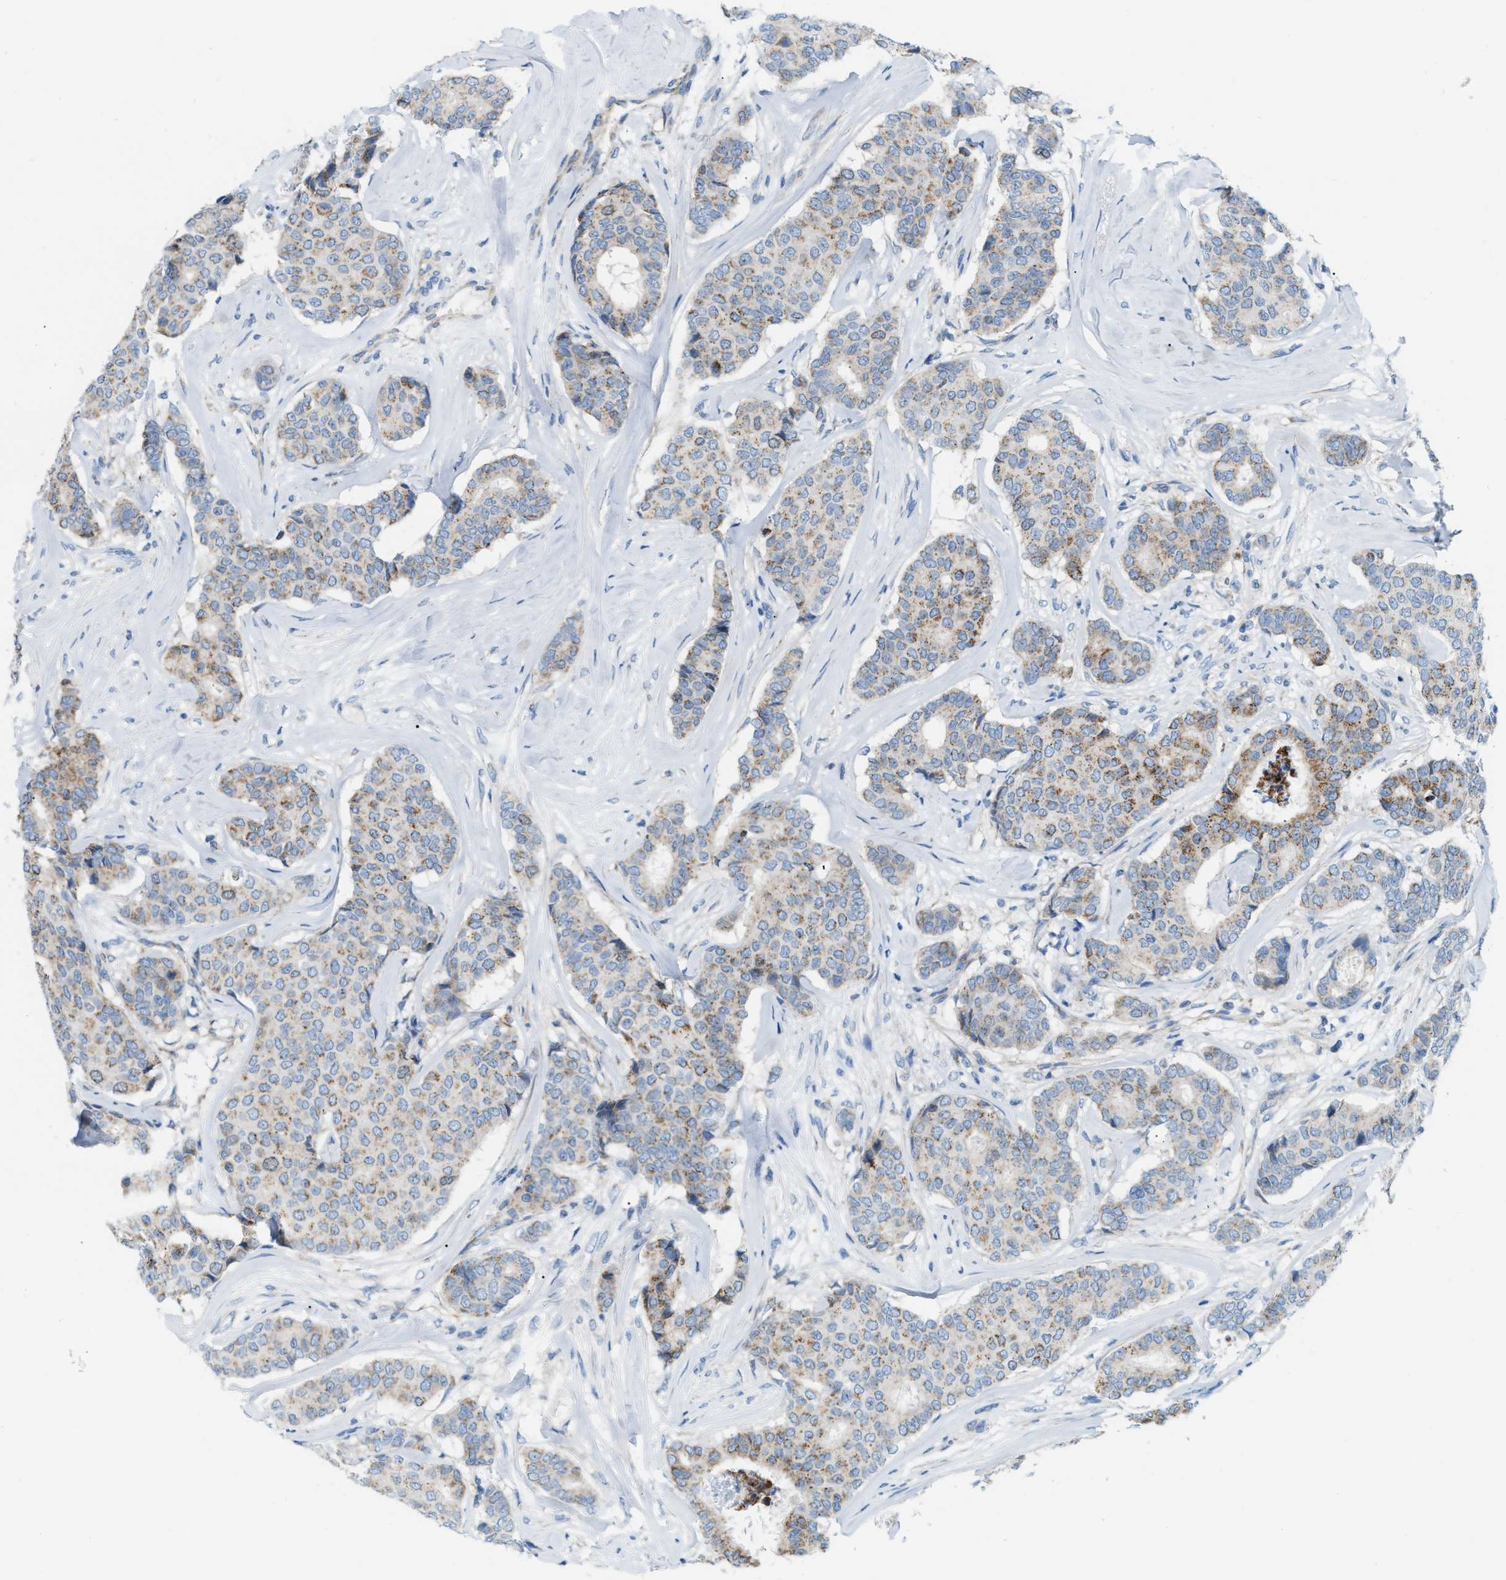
{"staining": {"intensity": "moderate", "quantity": "25%-75%", "location": "cytoplasmic/membranous"}, "tissue": "breast cancer", "cell_type": "Tumor cells", "image_type": "cancer", "snomed": [{"axis": "morphology", "description": "Duct carcinoma"}, {"axis": "topography", "description": "Breast"}], "caption": "Moderate cytoplasmic/membranous staining for a protein is identified in about 25%-75% of tumor cells of infiltrating ductal carcinoma (breast) using immunohistochemistry.", "gene": "JADE1", "patient": {"sex": "female", "age": 75}}